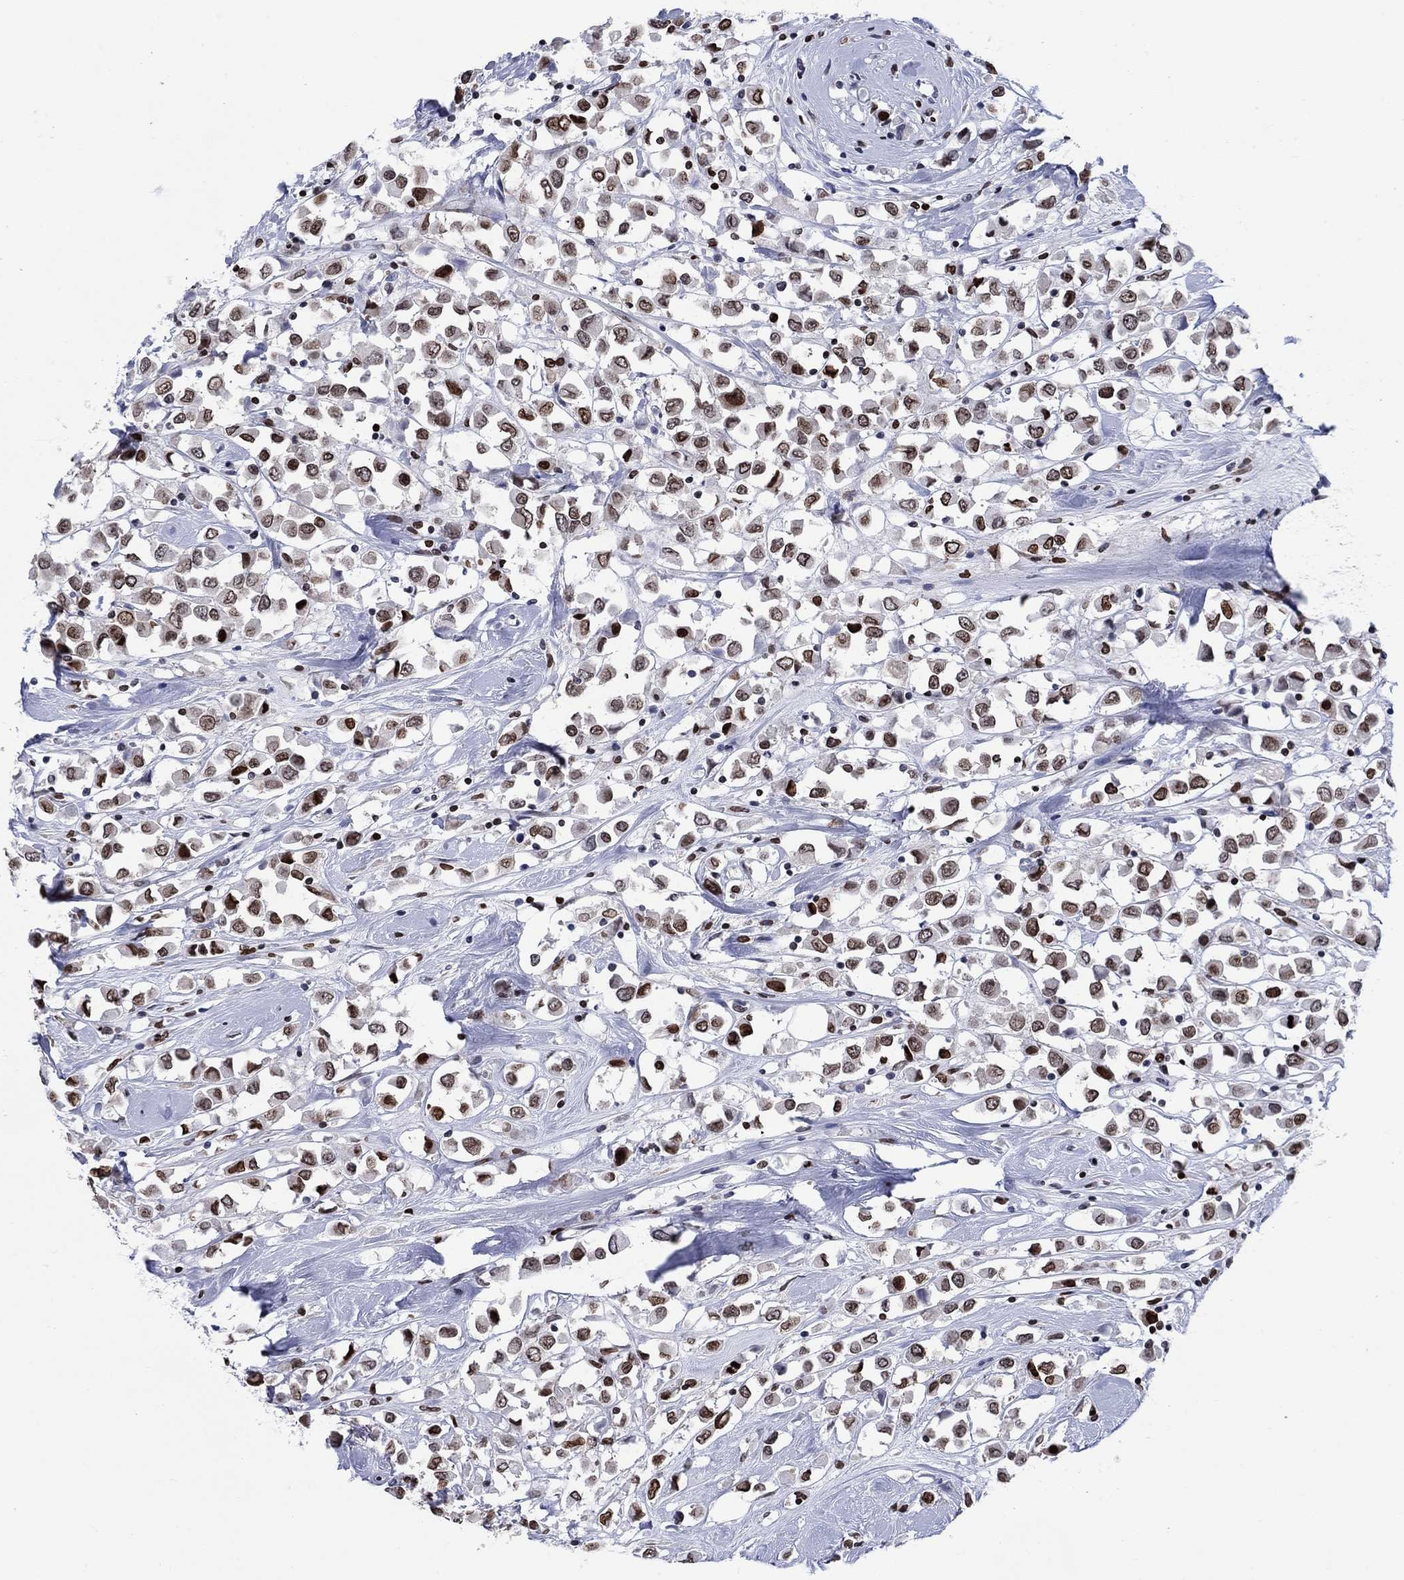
{"staining": {"intensity": "strong", "quantity": "25%-75%", "location": "nuclear"}, "tissue": "breast cancer", "cell_type": "Tumor cells", "image_type": "cancer", "snomed": [{"axis": "morphology", "description": "Duct carcinoma"}, {"axis": "topography", "description": "Breast"}], "caption": "Protein expression analysis of human breast infiltrating ductal carcinoma reveals strong nuclear expression in about 25%-75% of tumor cells. The staining was performed using DAB (3,3'-diaminobenzidine), with brown indicating positive protein expression. Nuclei are stained blue with hematoxylin.", "gene": "HMGA1", "patient": {"sex": "female", "age": 61}}